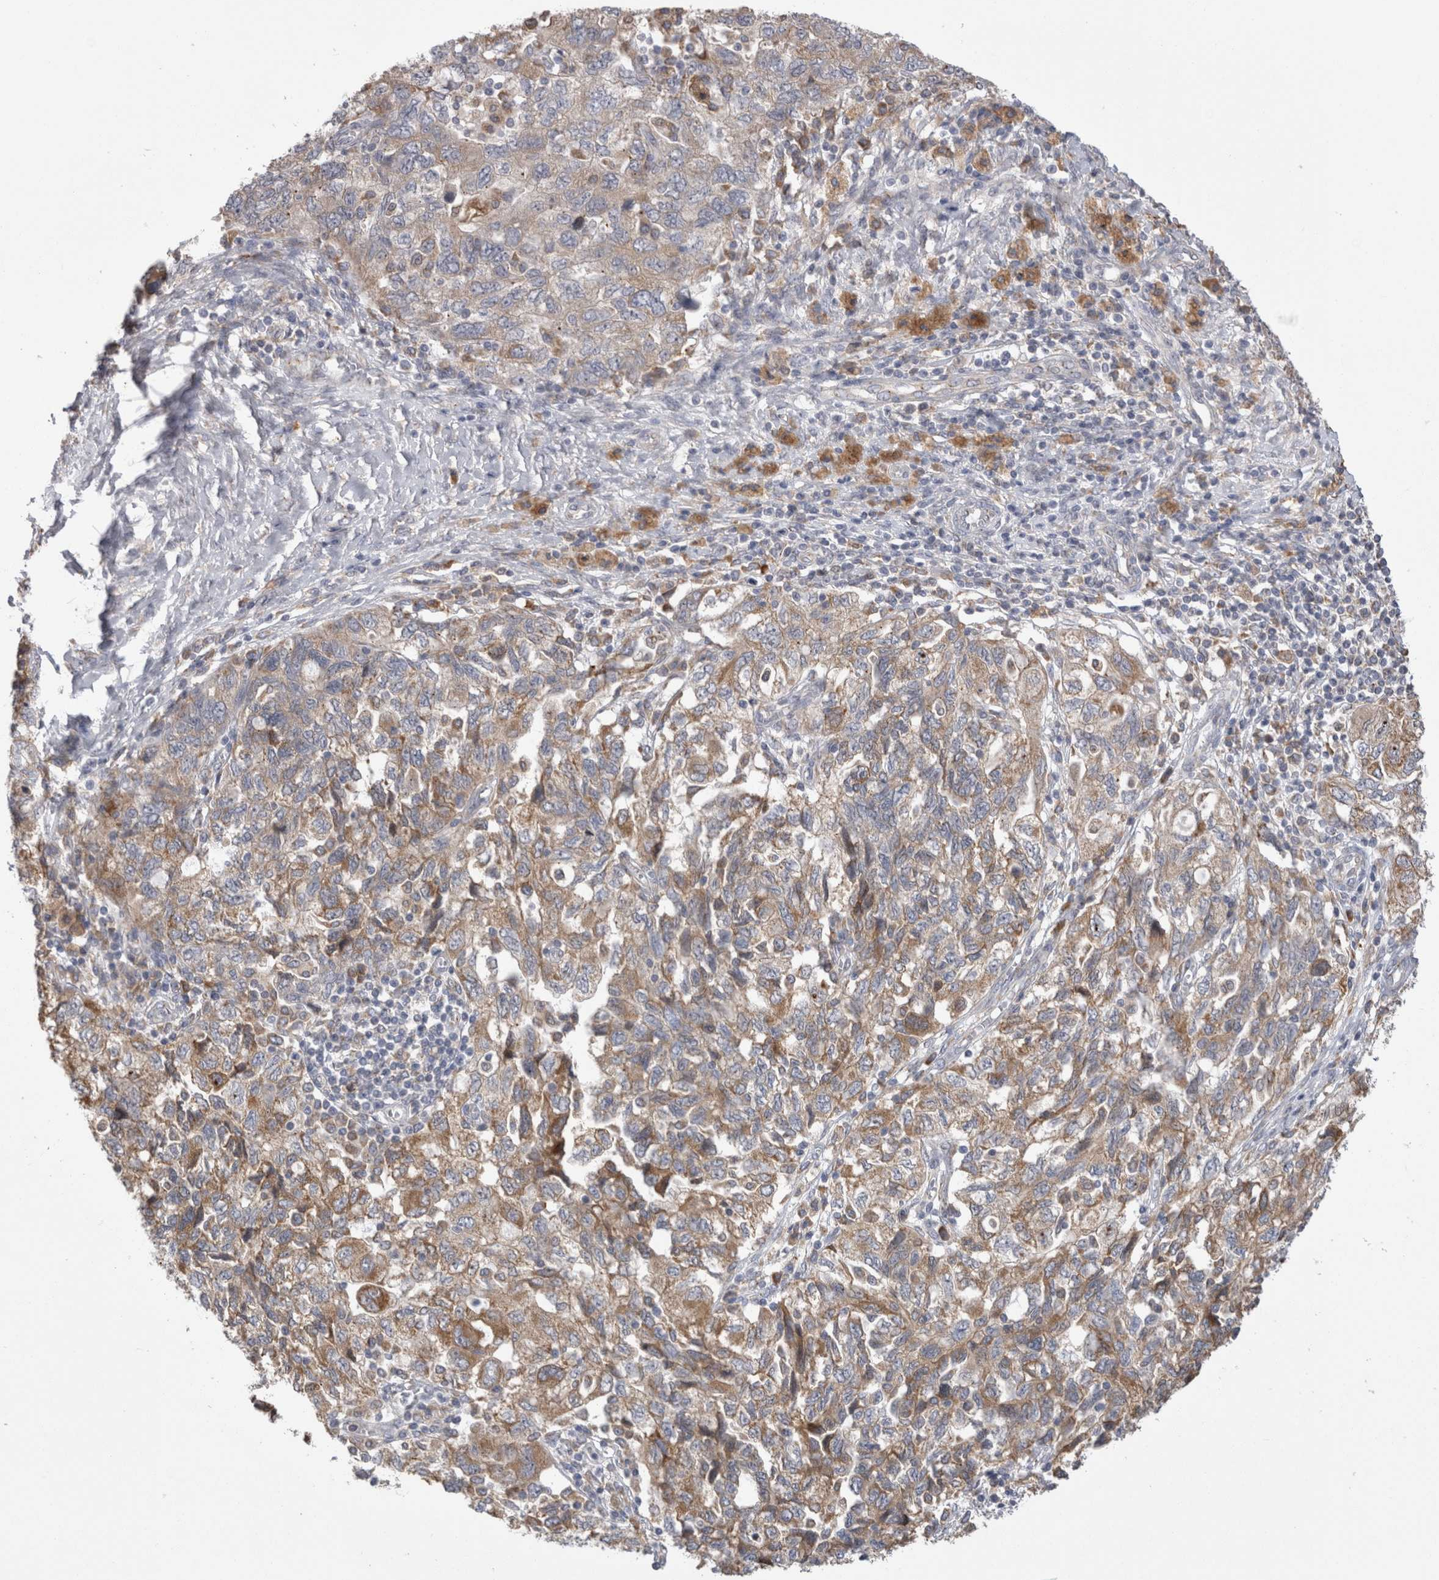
{"staining": {"intensity": "moderate", "quantity": ">75%", "location": "cytoplasmic/membranous"}, "tissue": "ovarian cancer", "cell_type": "Tumor cells", "image_type": "cancer", "snomed": [{"axis": "morphology", "description": "Carcinoma, NOS"}, {"axis": "morphology", "description": "Cystadenocarcinoma, serous, NOS"}, {"axis": "topography", "description": "Ovary"}], "caption": "Protein expression analysis of ovarian cancer exhibits moderate cytoplasmic/membranous positivity in approximately >75% of tumor cells.", "gene": "ZNF341", "patient": {"sex": "female", "age": 69}}